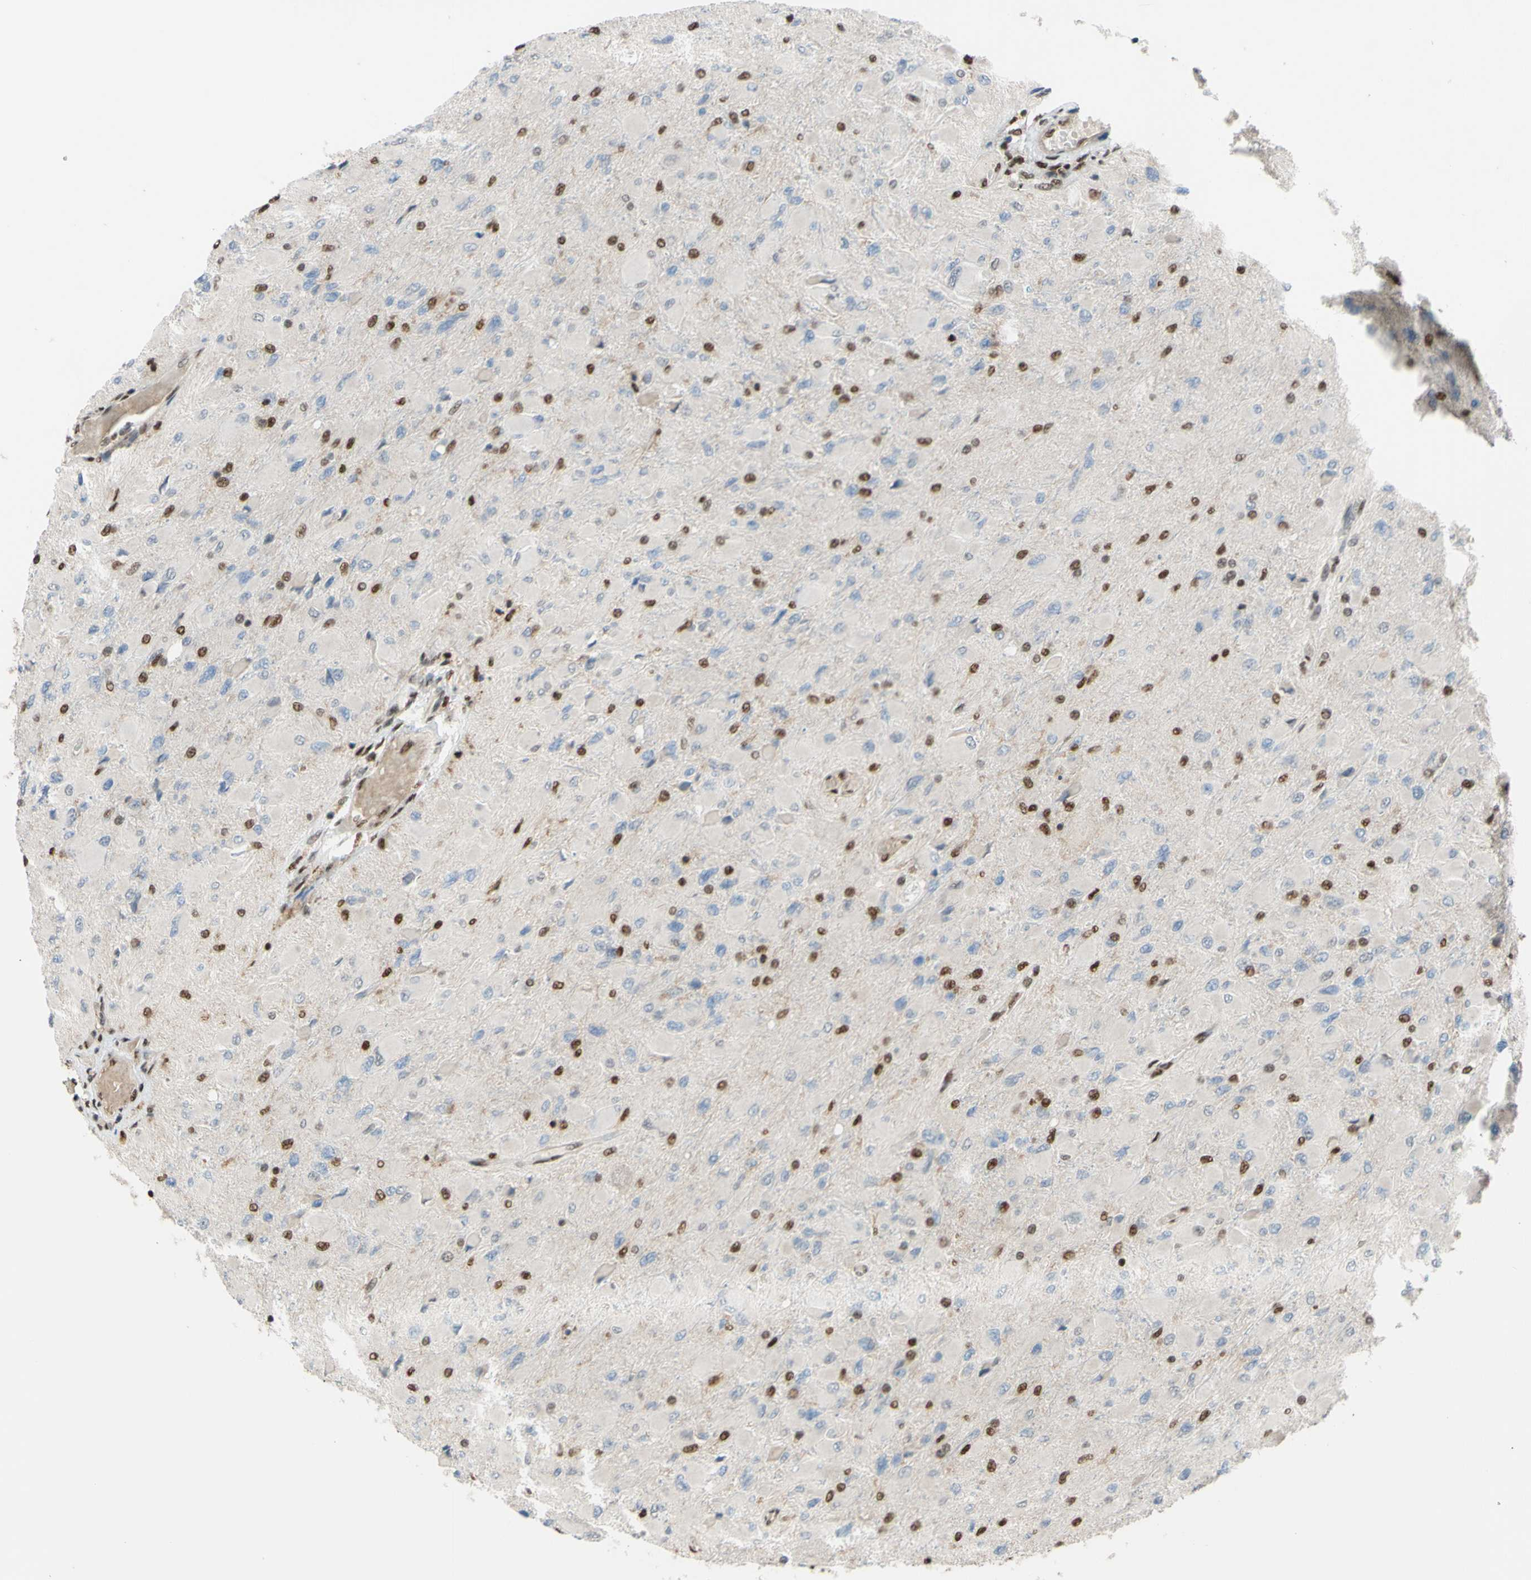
{"staining": {"intensity": "moderate", "quantity": "25%-75%", "location": "nuclear"}, "tissue": "glioma", "cell_type": "Tumor cells", "image_type": "cancer", "snomed": [{"axis": "morphology", "description": "Glioma, malignant, High grade"}, {"axis": "topography", "description": "Cerebral cortex"}], "caption": "Malignant glioma (high-grade) tissue exhibits moderate nuclear staining in about 25%-75% of tumor cells, visualized by immunohistochemistry. (Brightfield microscopy of DAB IHC at high magnification).", "gene": "FKBP5", "patient": {"sex": "female", "age": 36}}